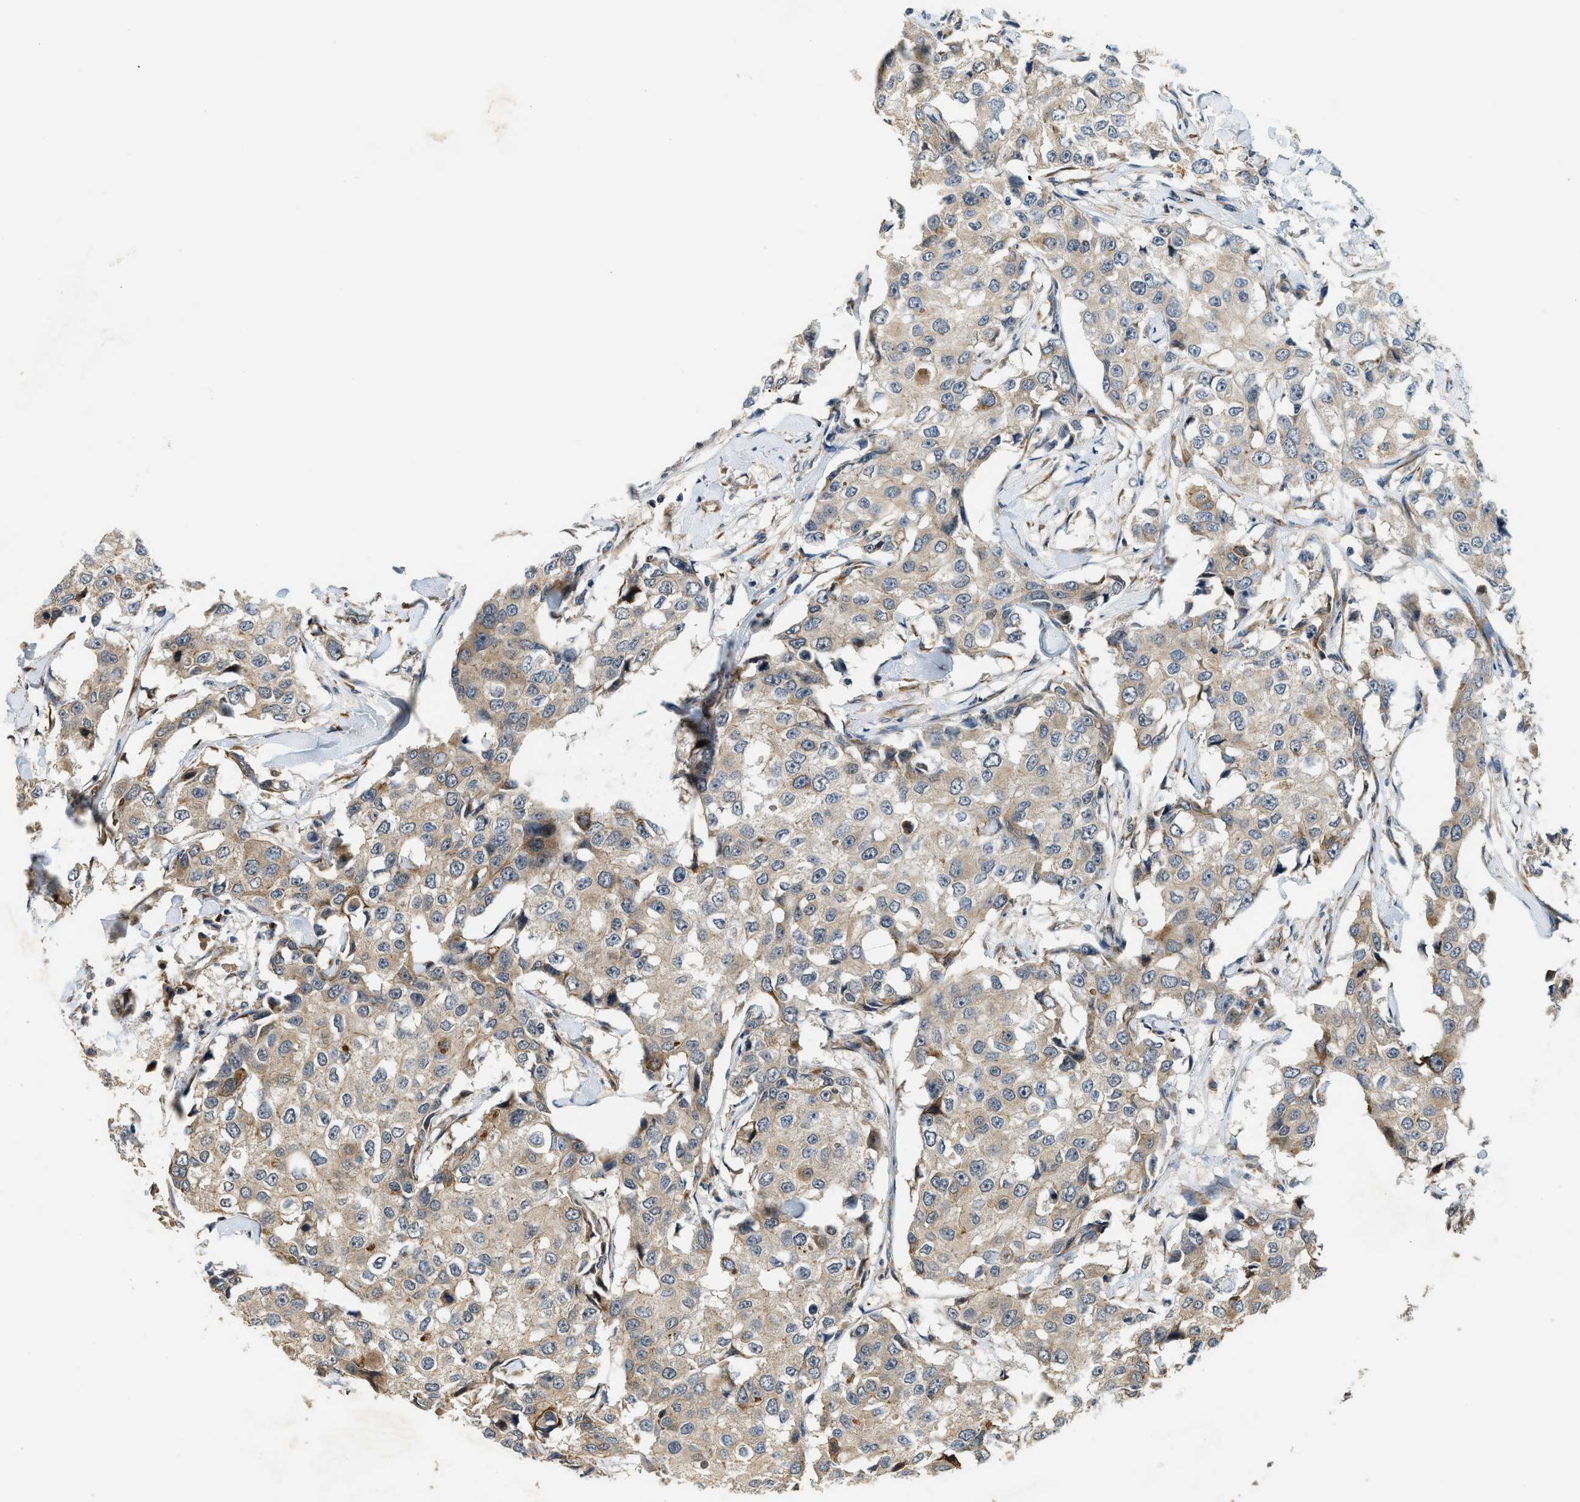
{"staining": {"intensity": "weak", "quantity": "25%-75%", "location": "cytoplasmic/membranous"}, "tissue": "breast cancer", "cell_type": "Tumor cells", "image_type": "cancer", "snomed": [{"axis": "morphology", "description": "Duct carcinoma"}, {"axis": "topography", "description": "Breast"}], "caption": "Breast cancer stained for a protein exhibits weak cytoplasmic/membranous positivity in tumor cells.", "gene": "ALOX12", "patient": {"sex": "female", "age": 27}}